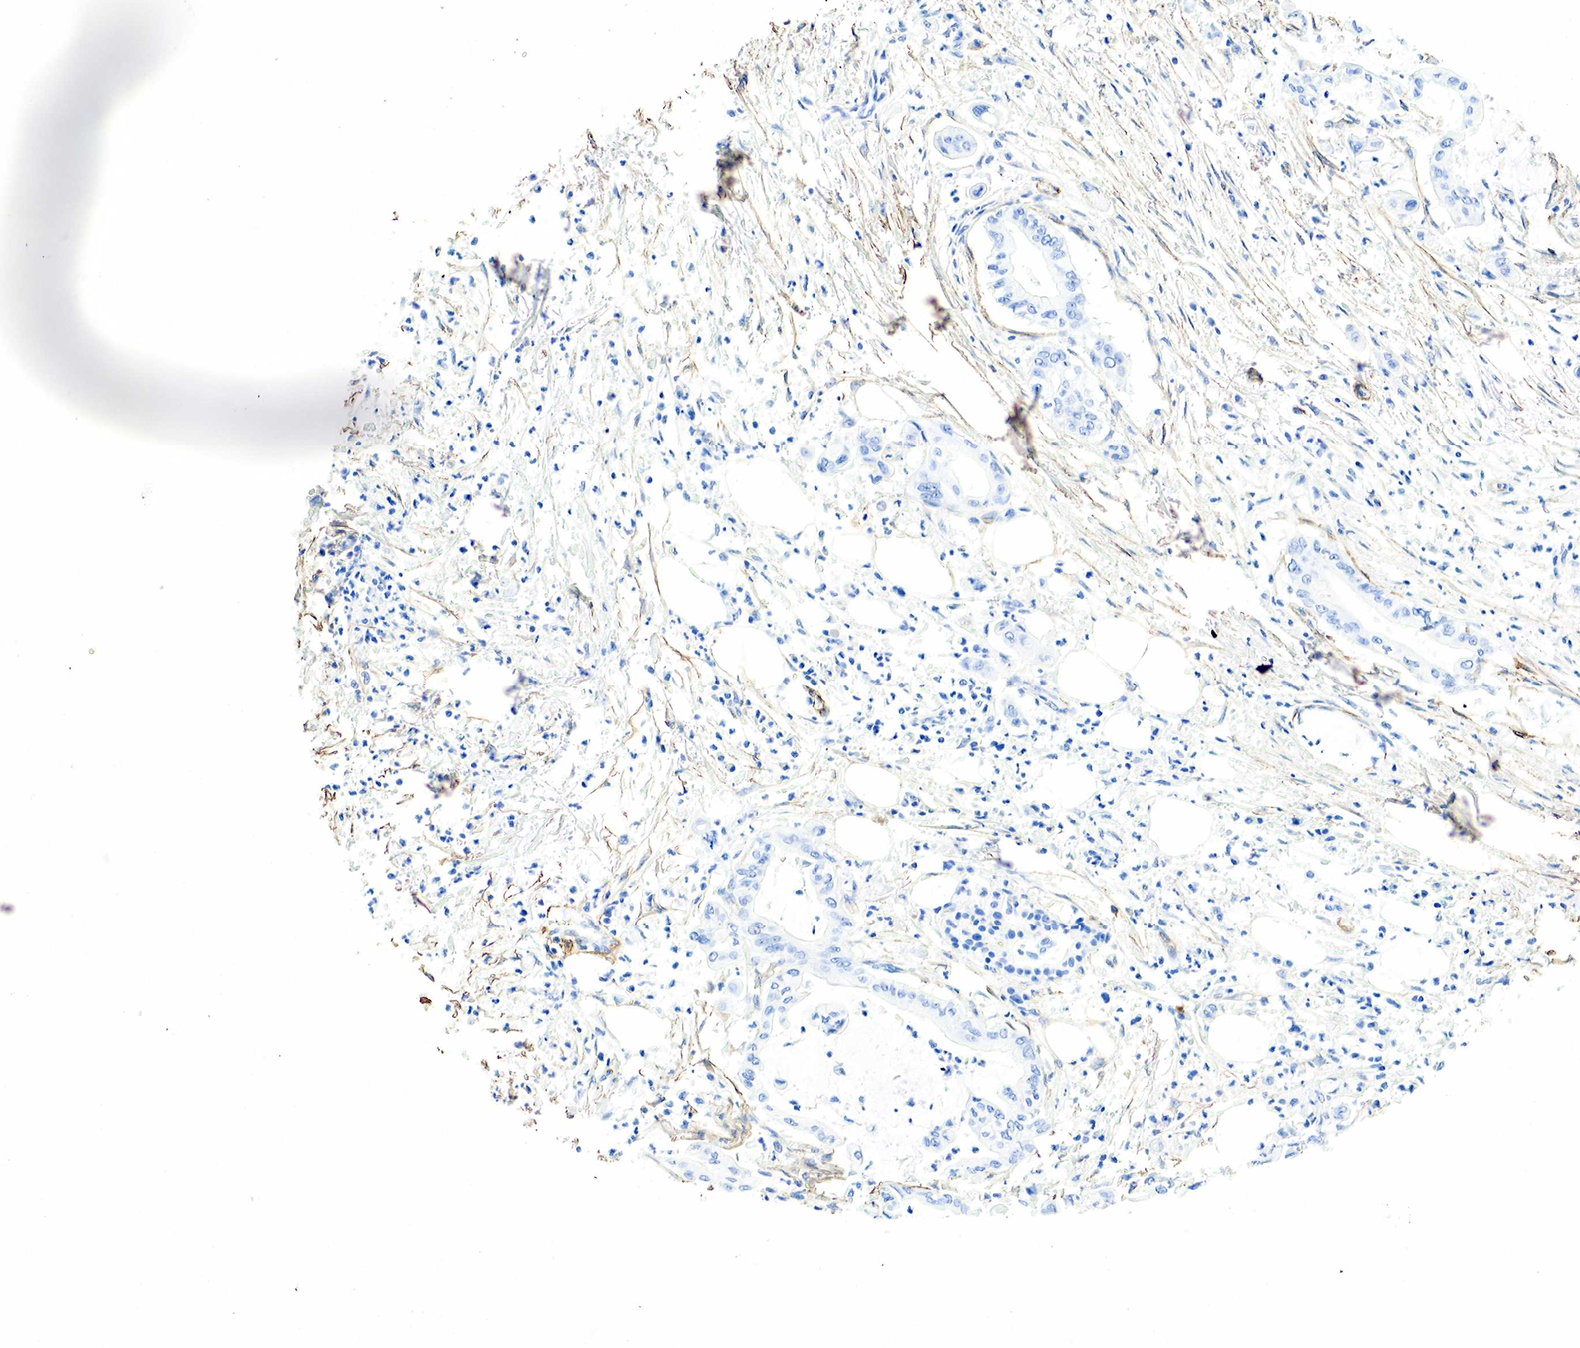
{"staining": {"intensity": "negative", "quantity": "none", "location": "none"}, "tissue": "pancreatic cancer", "cell_type": "Tumor cells", "image_type": "cancer", "snomed": [{"axis": "morphology", "description": "Adenocarcinoma, NOS"}, {"axis": "topography", "description": "Pancreas"}], "caption": "Immunohistochemical staining of human pancreatic cancer exhibits no significant expression in tumor cells.", "gene": "ACTA1", "patient": {"sex": "female", "age": 52}}